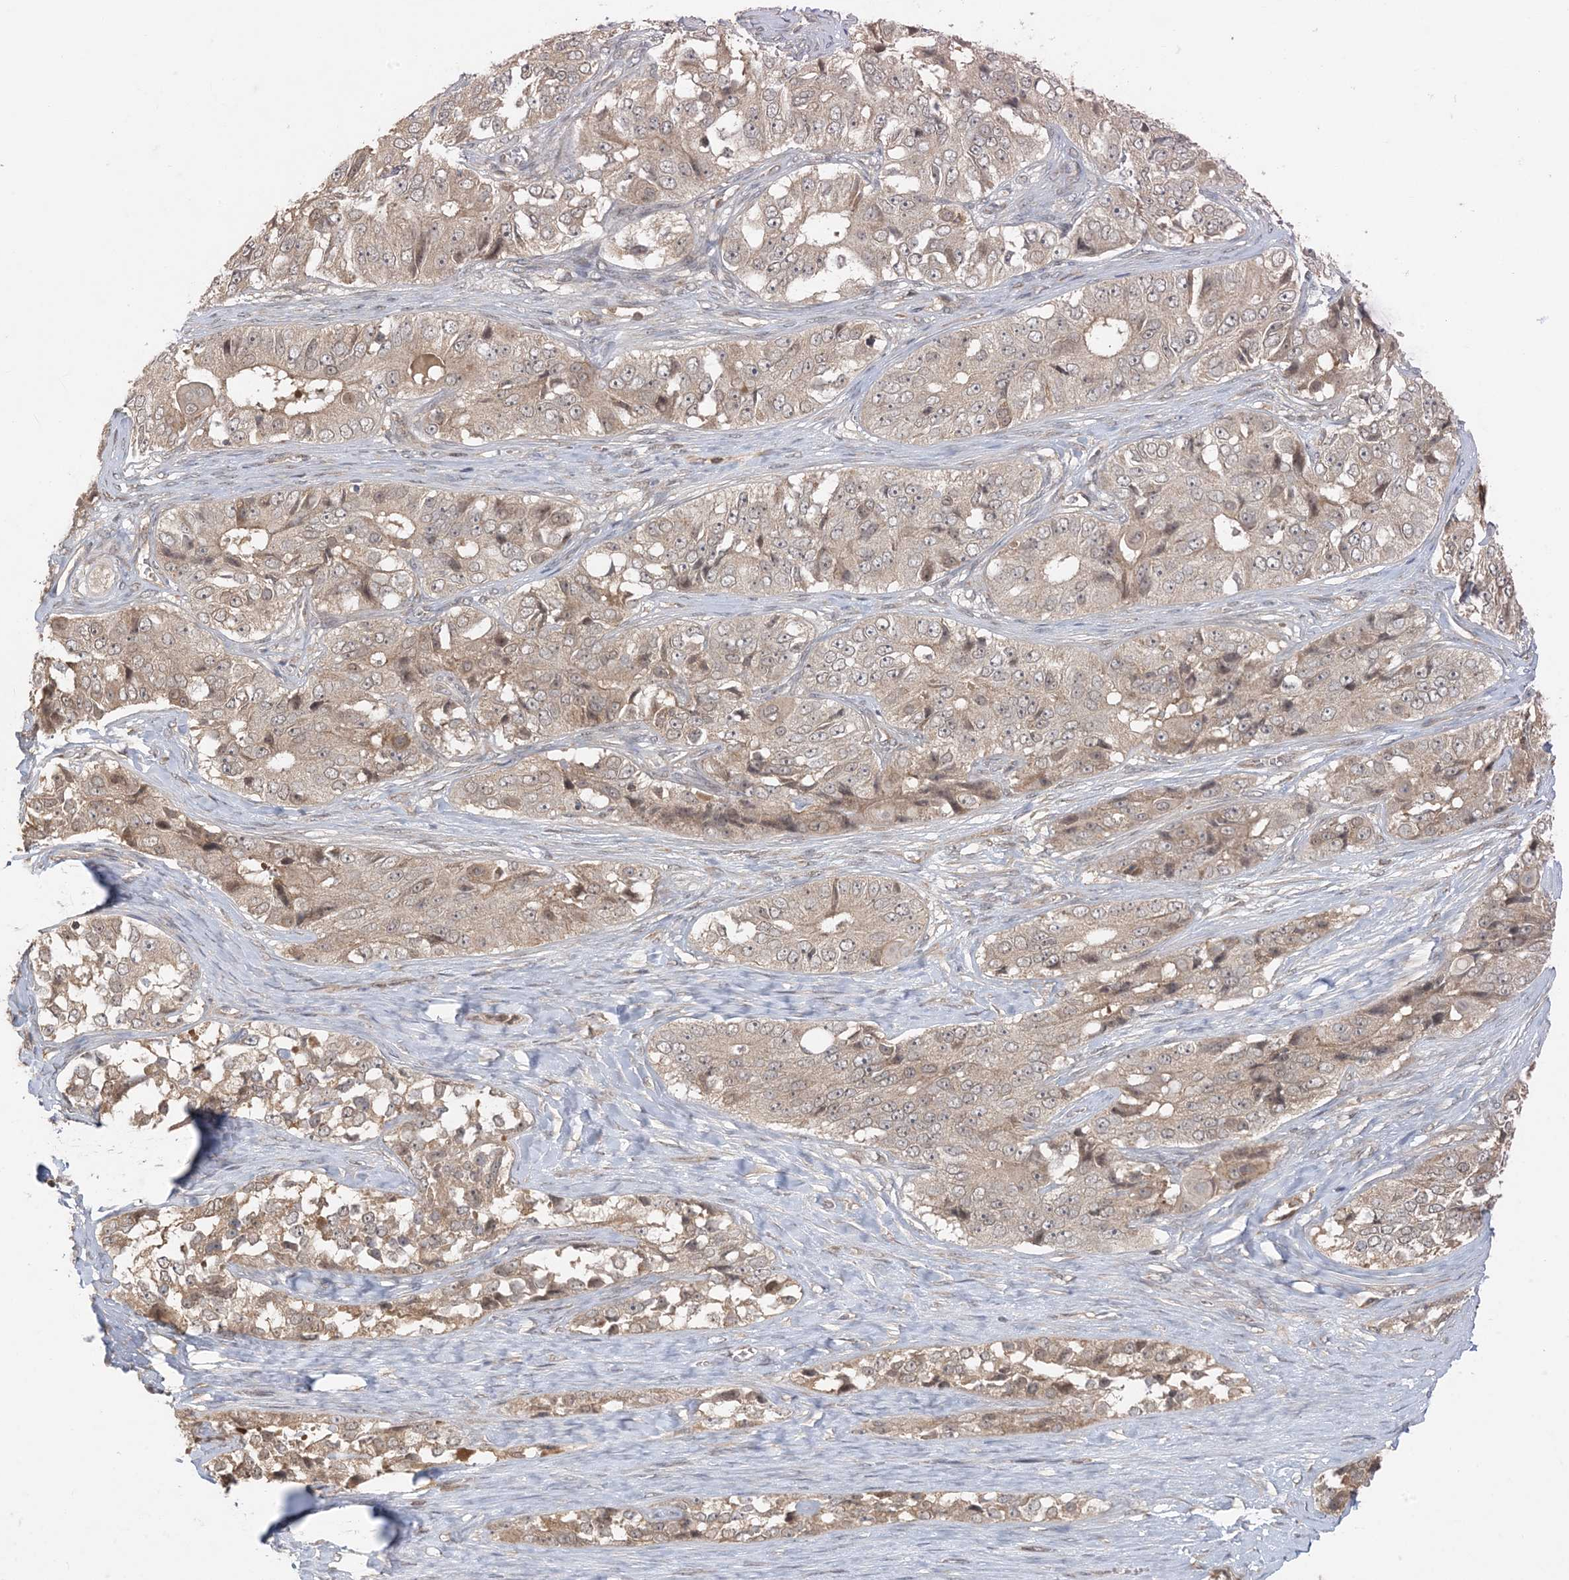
{"staining": {"intensity": "weak", "quantity": ">75%", "location": "cytoplasmic/membranous"}, "tissue": "ovarian cancer", "cell_type": "Tumor cells", "image_type": "cancer", "snomed": [{"axis": "morphology", "description": "Carcinoma, endometroid"}, {"axis": "topography", "description": "Ovary"}], "caption": "Protein staining by IHC reveals weak cytoplasmic/membranous expression in about >75% of tumor cells in ovarian cancer.", "gene": "OBI1", "patient": {"sex": "female", "age": 51}}